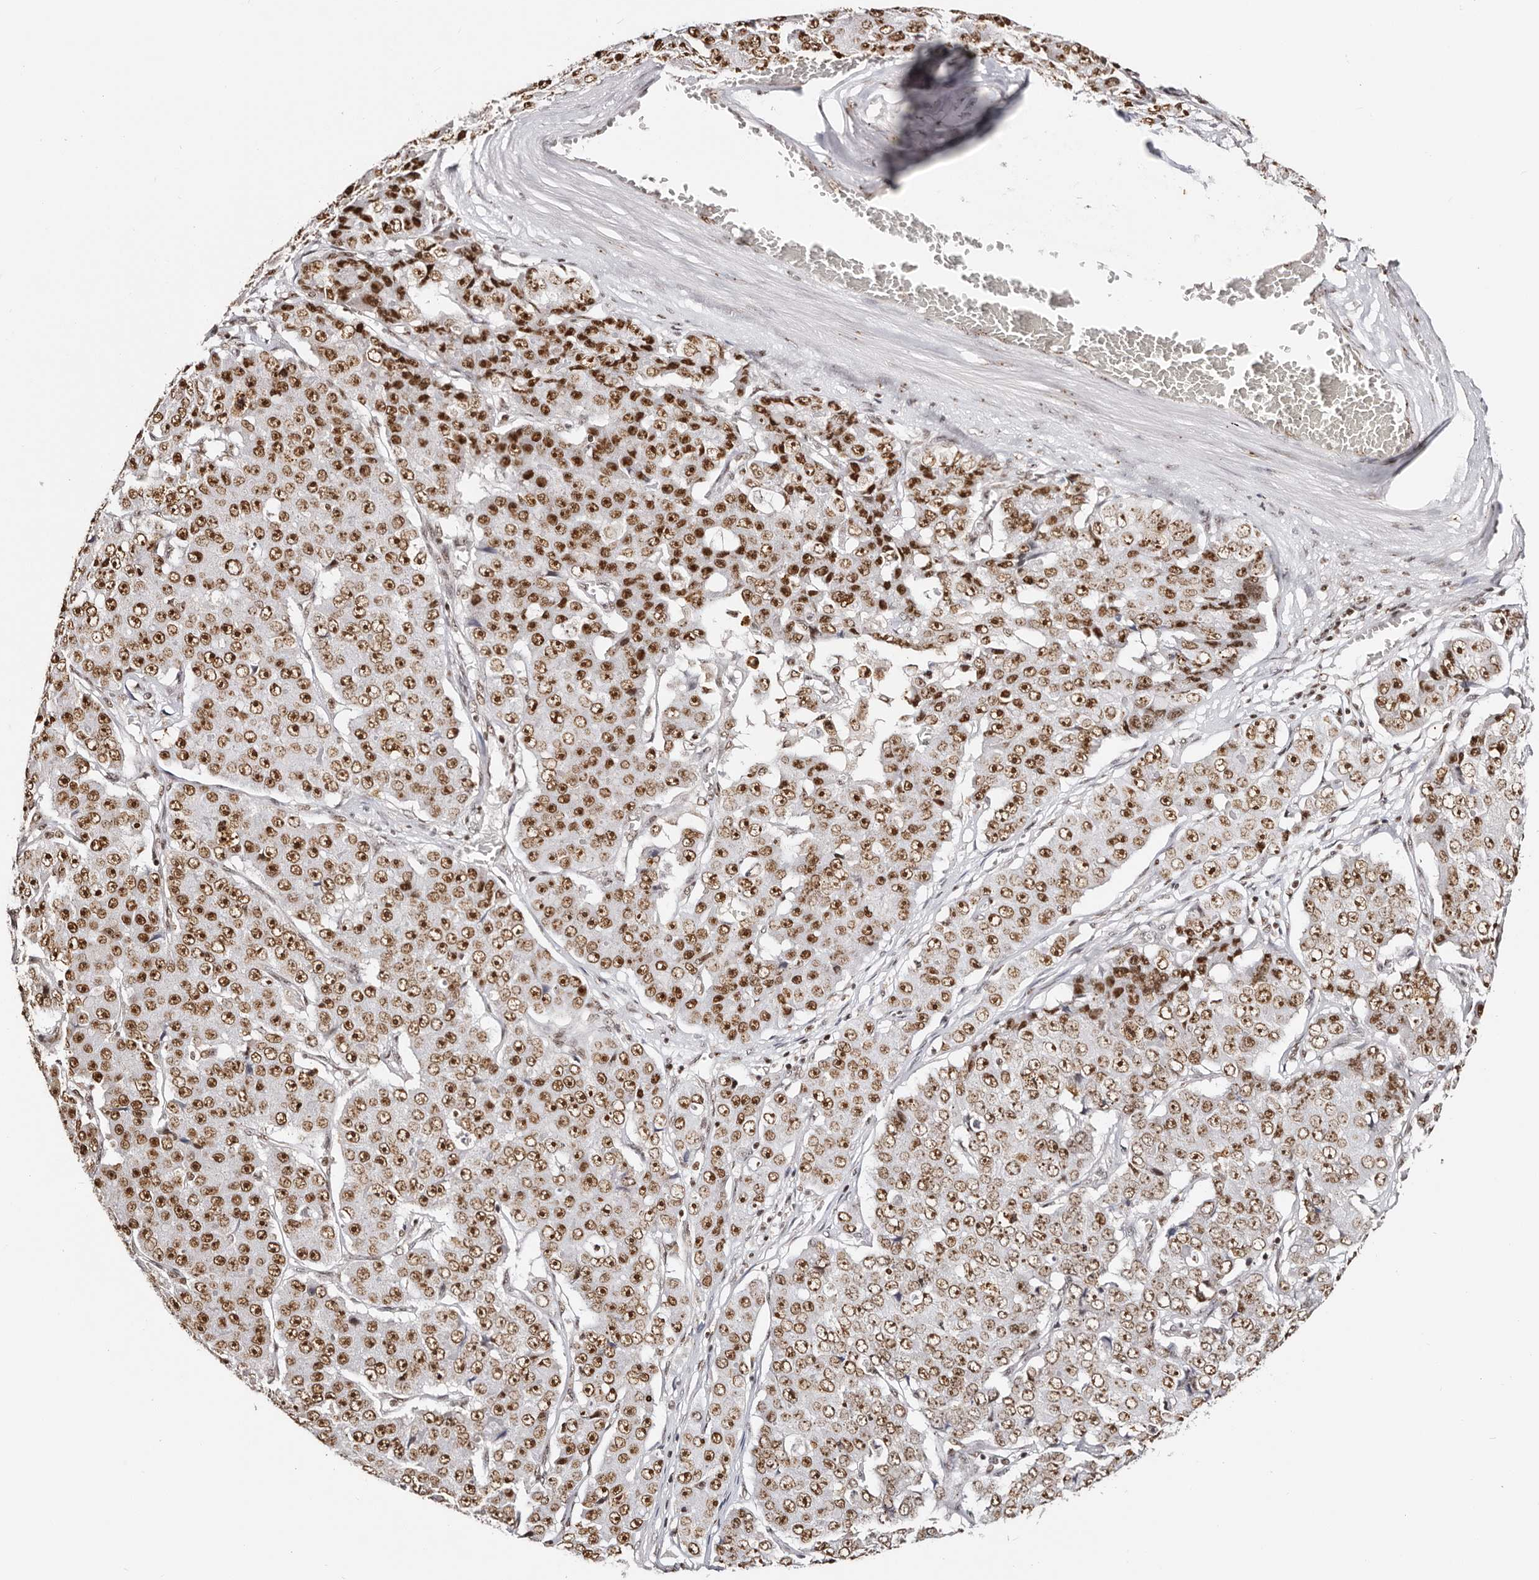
{"staining": {"intensity": "strong", "quantity": ">75%", "location": "nuclear"}, "tissue": "pancreatic cancer", "cell_type": "Tumor cells", "image_type": "cancer", "snomed": [{"axis": "morphology", "description": "Adenocarcinoma, NOS"}, {"axis": "topography", "description": "Pancreas"}], "caption": "This is an image of IHC staining of pancreatic cancer, which shows strong positivity in the nuclear of tumor cells.", "gene": "IQGAP3", "patient": {"sex": "male", "age": 50}}